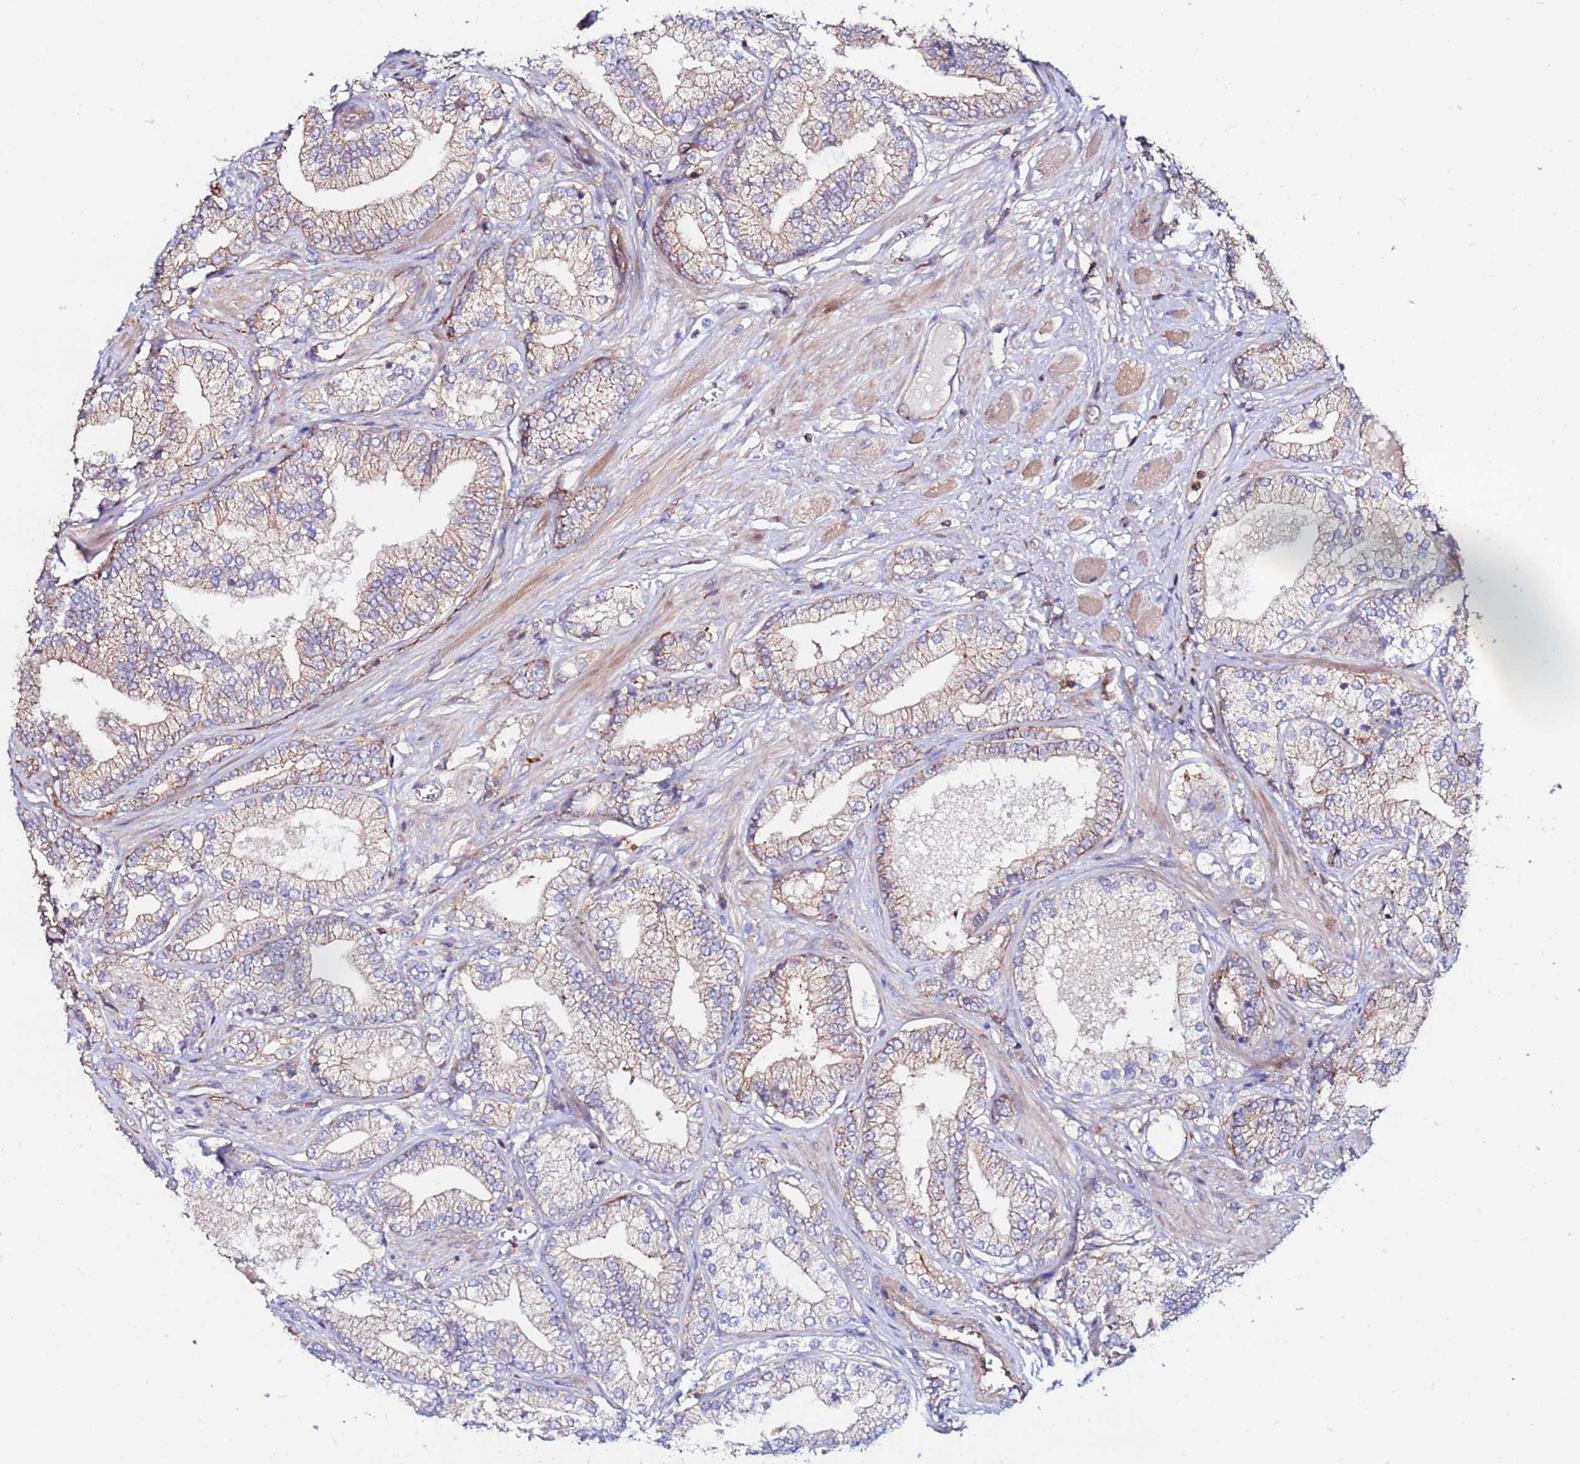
{"staining": {"intensity": "weak", "quantity": "25%-75%", "location": "cytoplasmic/membranous"}, "tissue": "prostate cancer", "cell_type": "Tumor cells", "image_type": "cancer", "snomed": [{"axis": "morphology", "description": "Adenocarcinoma, High grade"}, {"axis": "topography", "description": "Prostate"}], "caption": "Immunohistochemical staining of prostate high-grade adenocarcinoma exhibits low levels of weak cytoplasmic/membranous positivity in approximately 25%-75% of tumor cells. (Stains: DAB in brown, nuclei in blue, Microscopy: brightfield microscopy at high magnification).", "gene": "POTEE", "patient": {"sex": "male", "age": 50}}